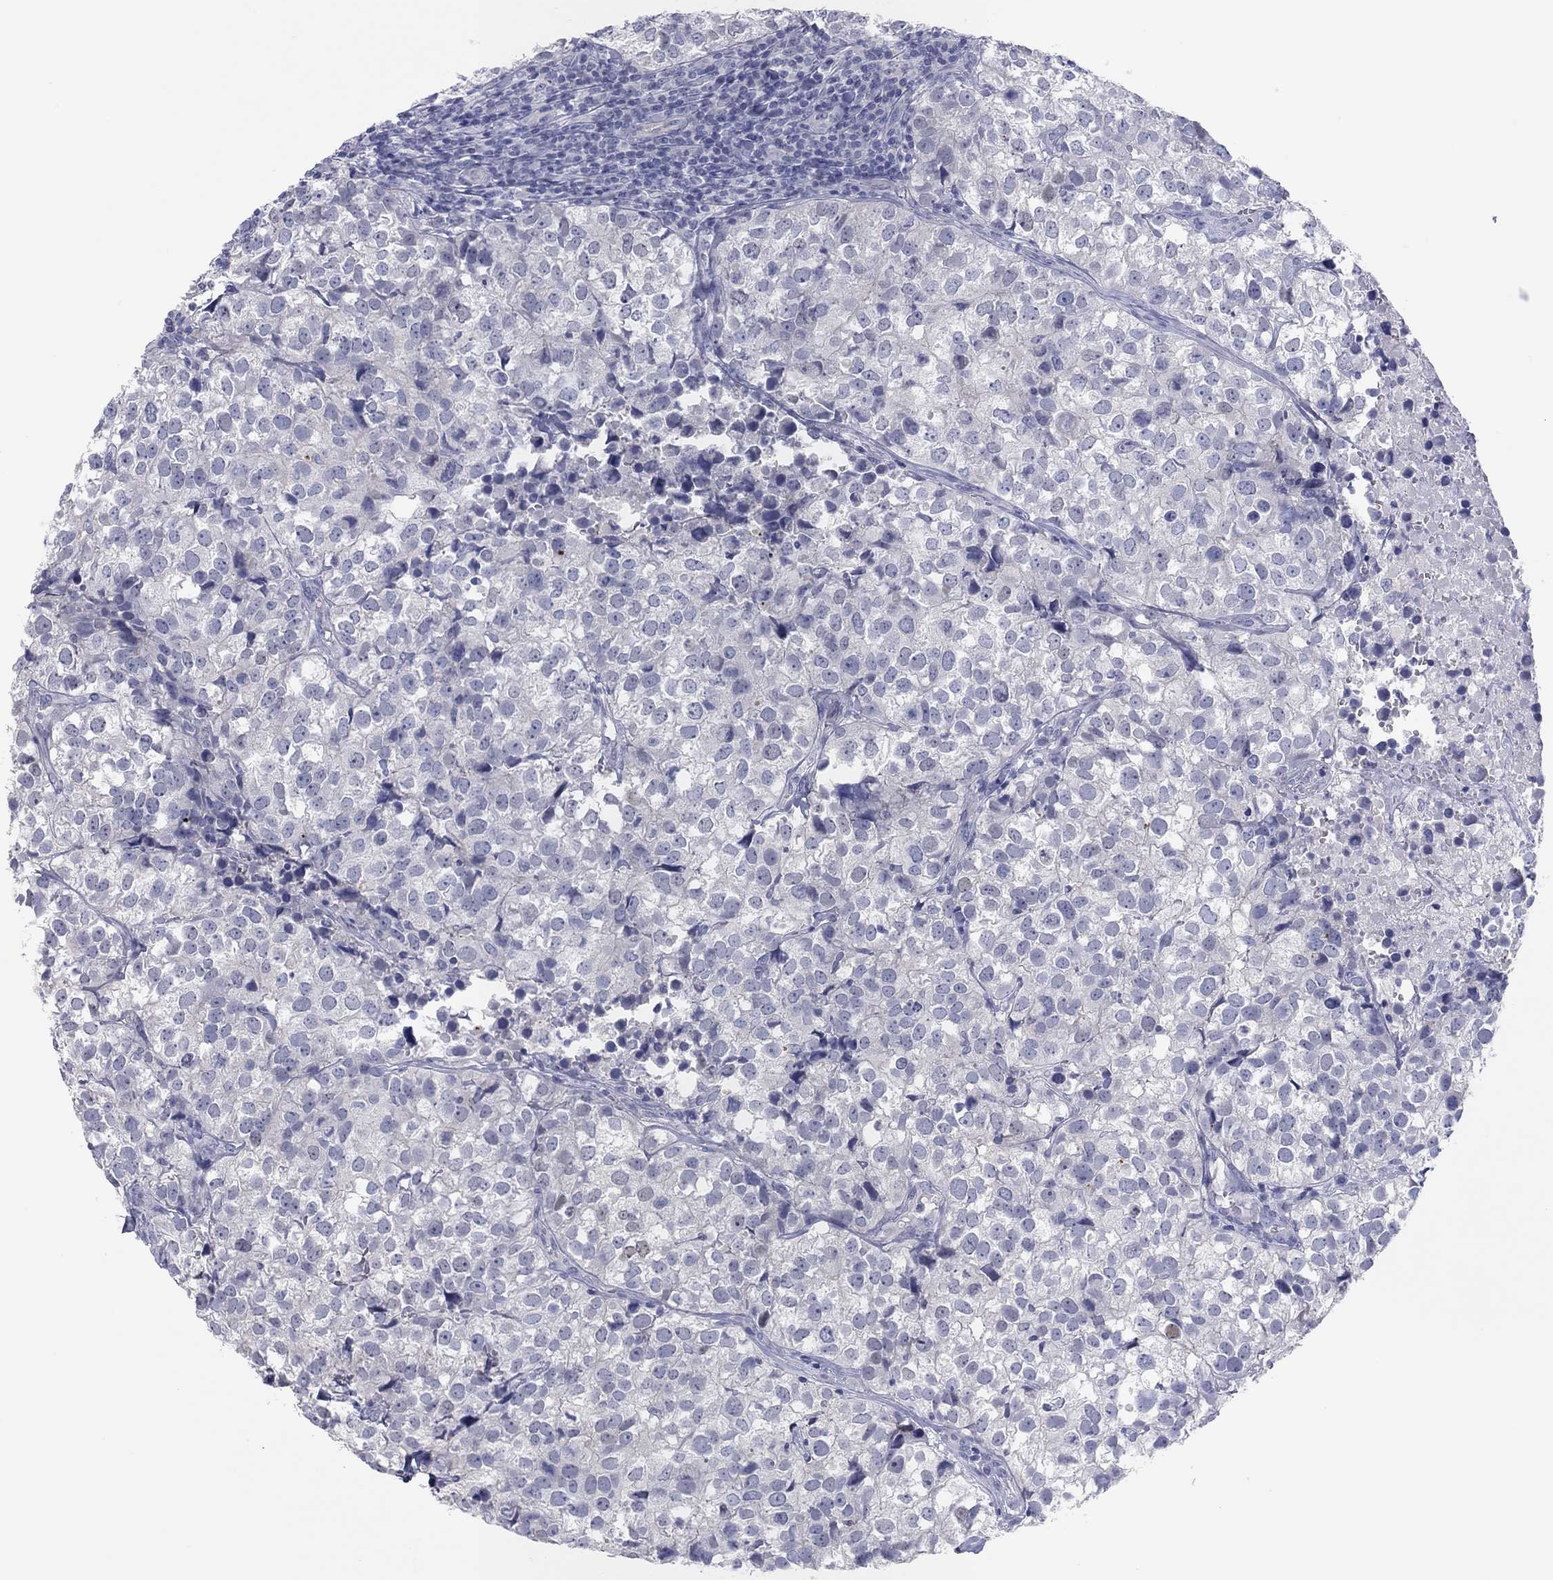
{"staining": {"intensity": "negative", "quantity": "none", "location": "none"}, "tissue": "breast cancer", "cell_type": "Tumor cells", "image_type": "cancer", "snomed": [{"axis": "morphology", "description": "Duct carcinoma"}, {"axis": "topography", "description": "Breast"}], "caption": "Immunohistochemical staining of human breast cancer exhibits no significant staining in tumor cells.", "gene": "CPNE6", "patient": {"sex": "female", "age": 30}}